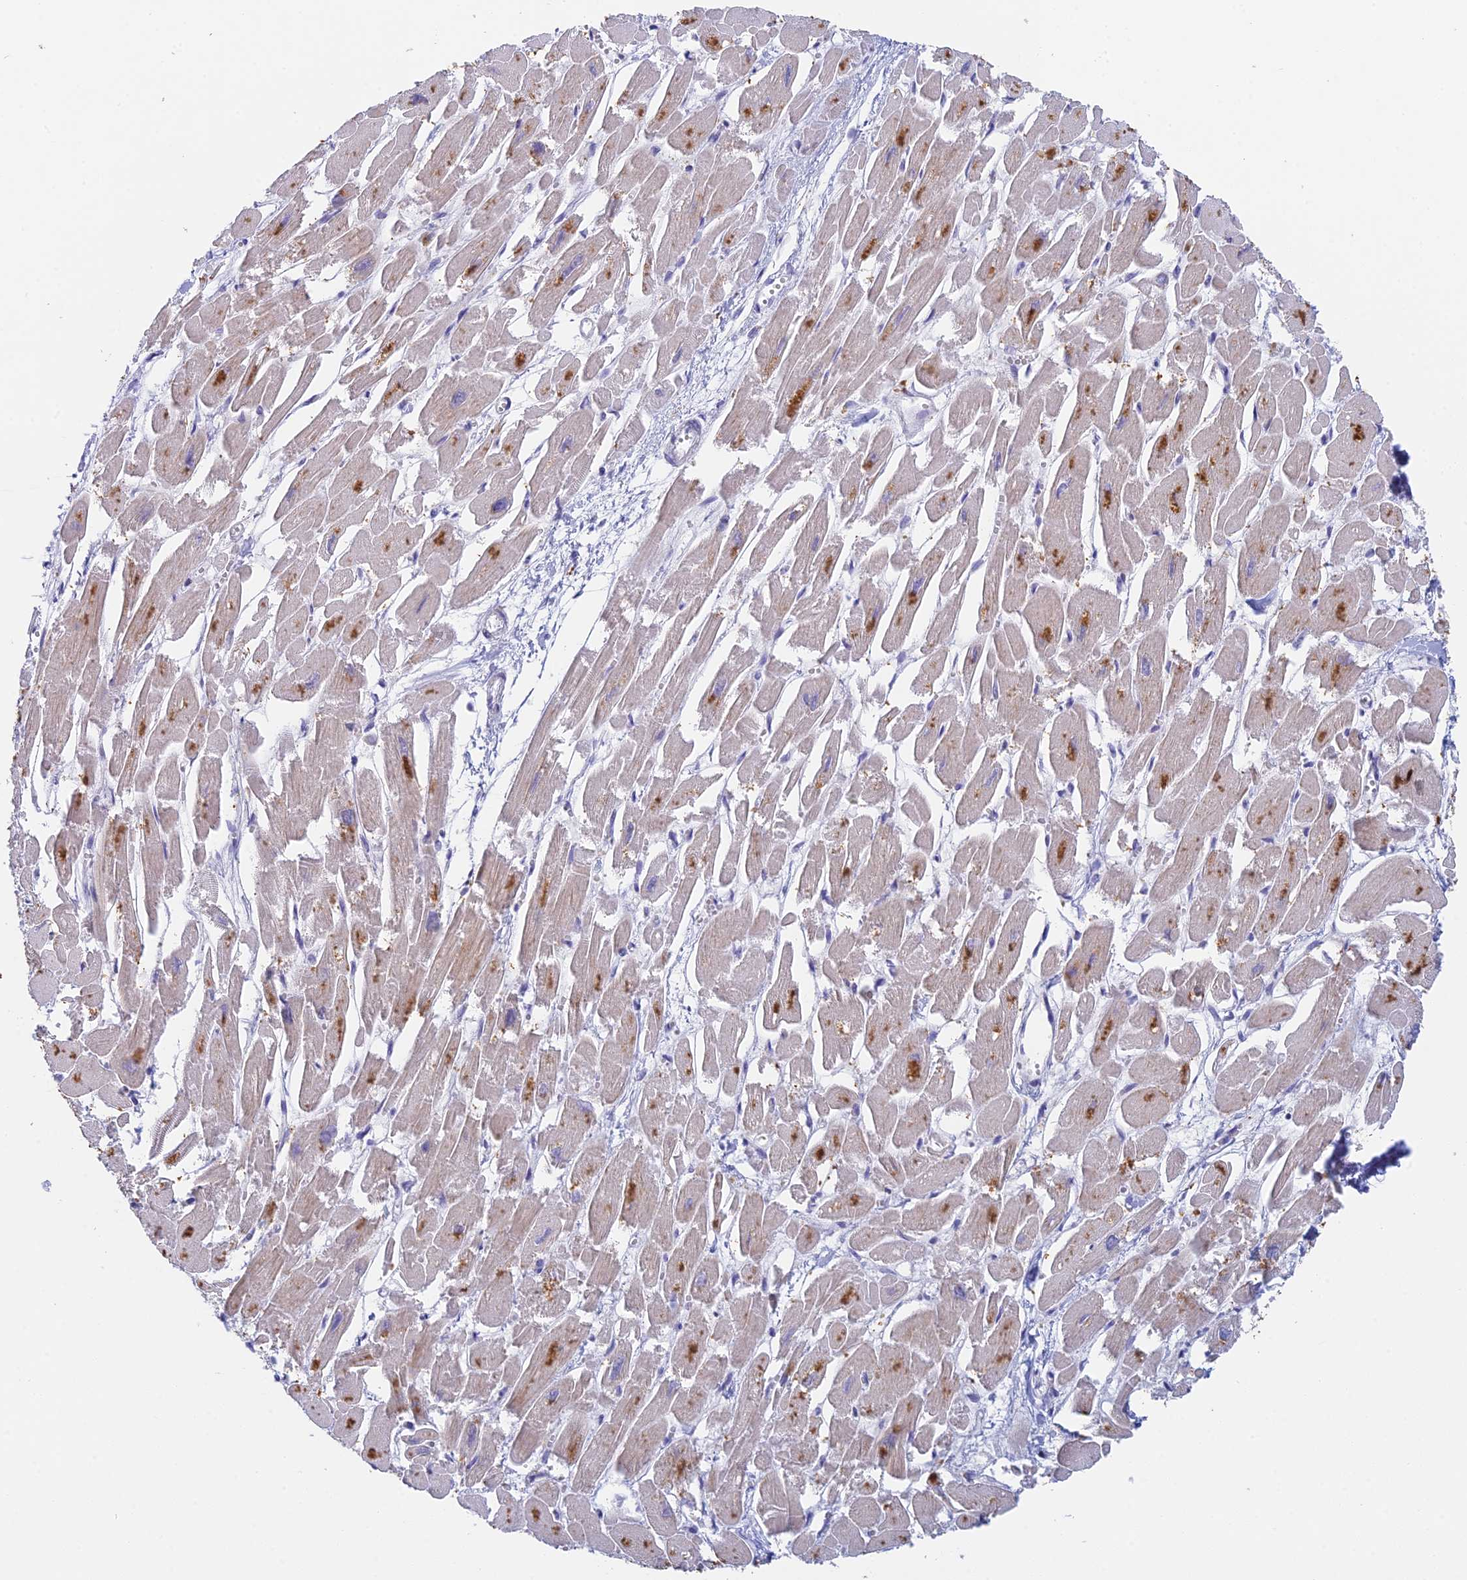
{"staining": {"intensity": "moderate", "quantity": "<25%", "location": "cytoplasmic/membranous"}, "tissue": "heart muscle", "cell_type": "Cardiomyocytes", "image_type": "normal", "snomed": [{"axis": "morphology", "description": "Normal tissue, NOS"}, {"axis": "topography", "description": "Heart"}], "caption": "An immunohistochemistry photomicrograph of normal tissue is shown. Protein staining in brown labels moderate cytoplasmic/membranous positivity in heart muscle within cardiomyocytes.", "gene": "REXO5", "patient": {"sex": "male", "age": 54}}